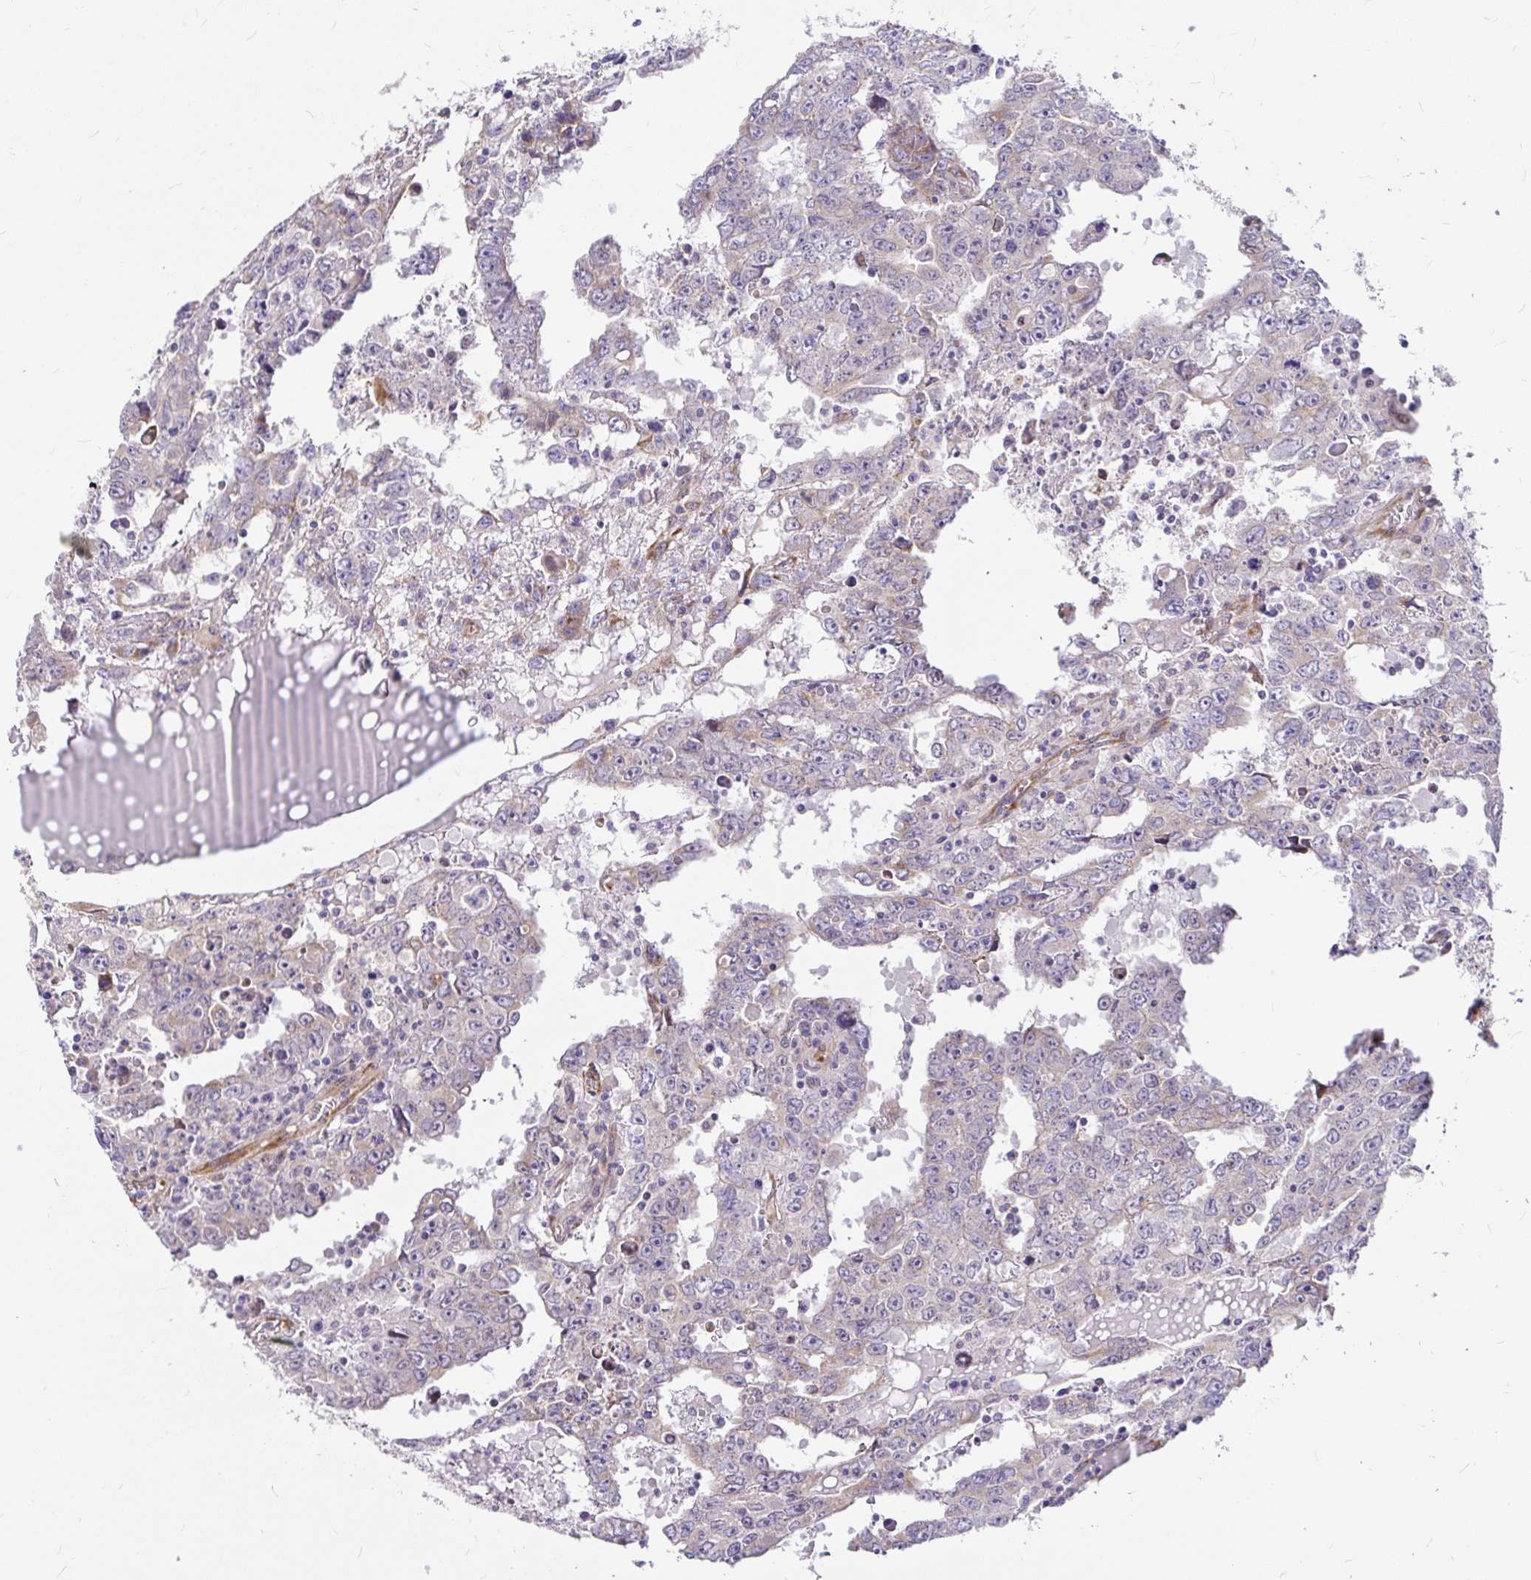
{"staining": {"intensity": "negative", "quantity": "none", "location": "none"}, "tissue": "testis cancer", "cell_type": "Tumor cells", "image_type": "cancer", "snomed": [{"axis": "morphology", "description": "Carcinoma, Embryonal, NOS"}, {"axis": "topography", "description": "Testis"}], "caption": "DAB (3,3'-diaminobenzidine) immunohistochemical staining of testis cancer exhibits no significant positivity in tumor cells.", "gene": "GABBR2", "patient": {"sex": "male", "age": 22}}